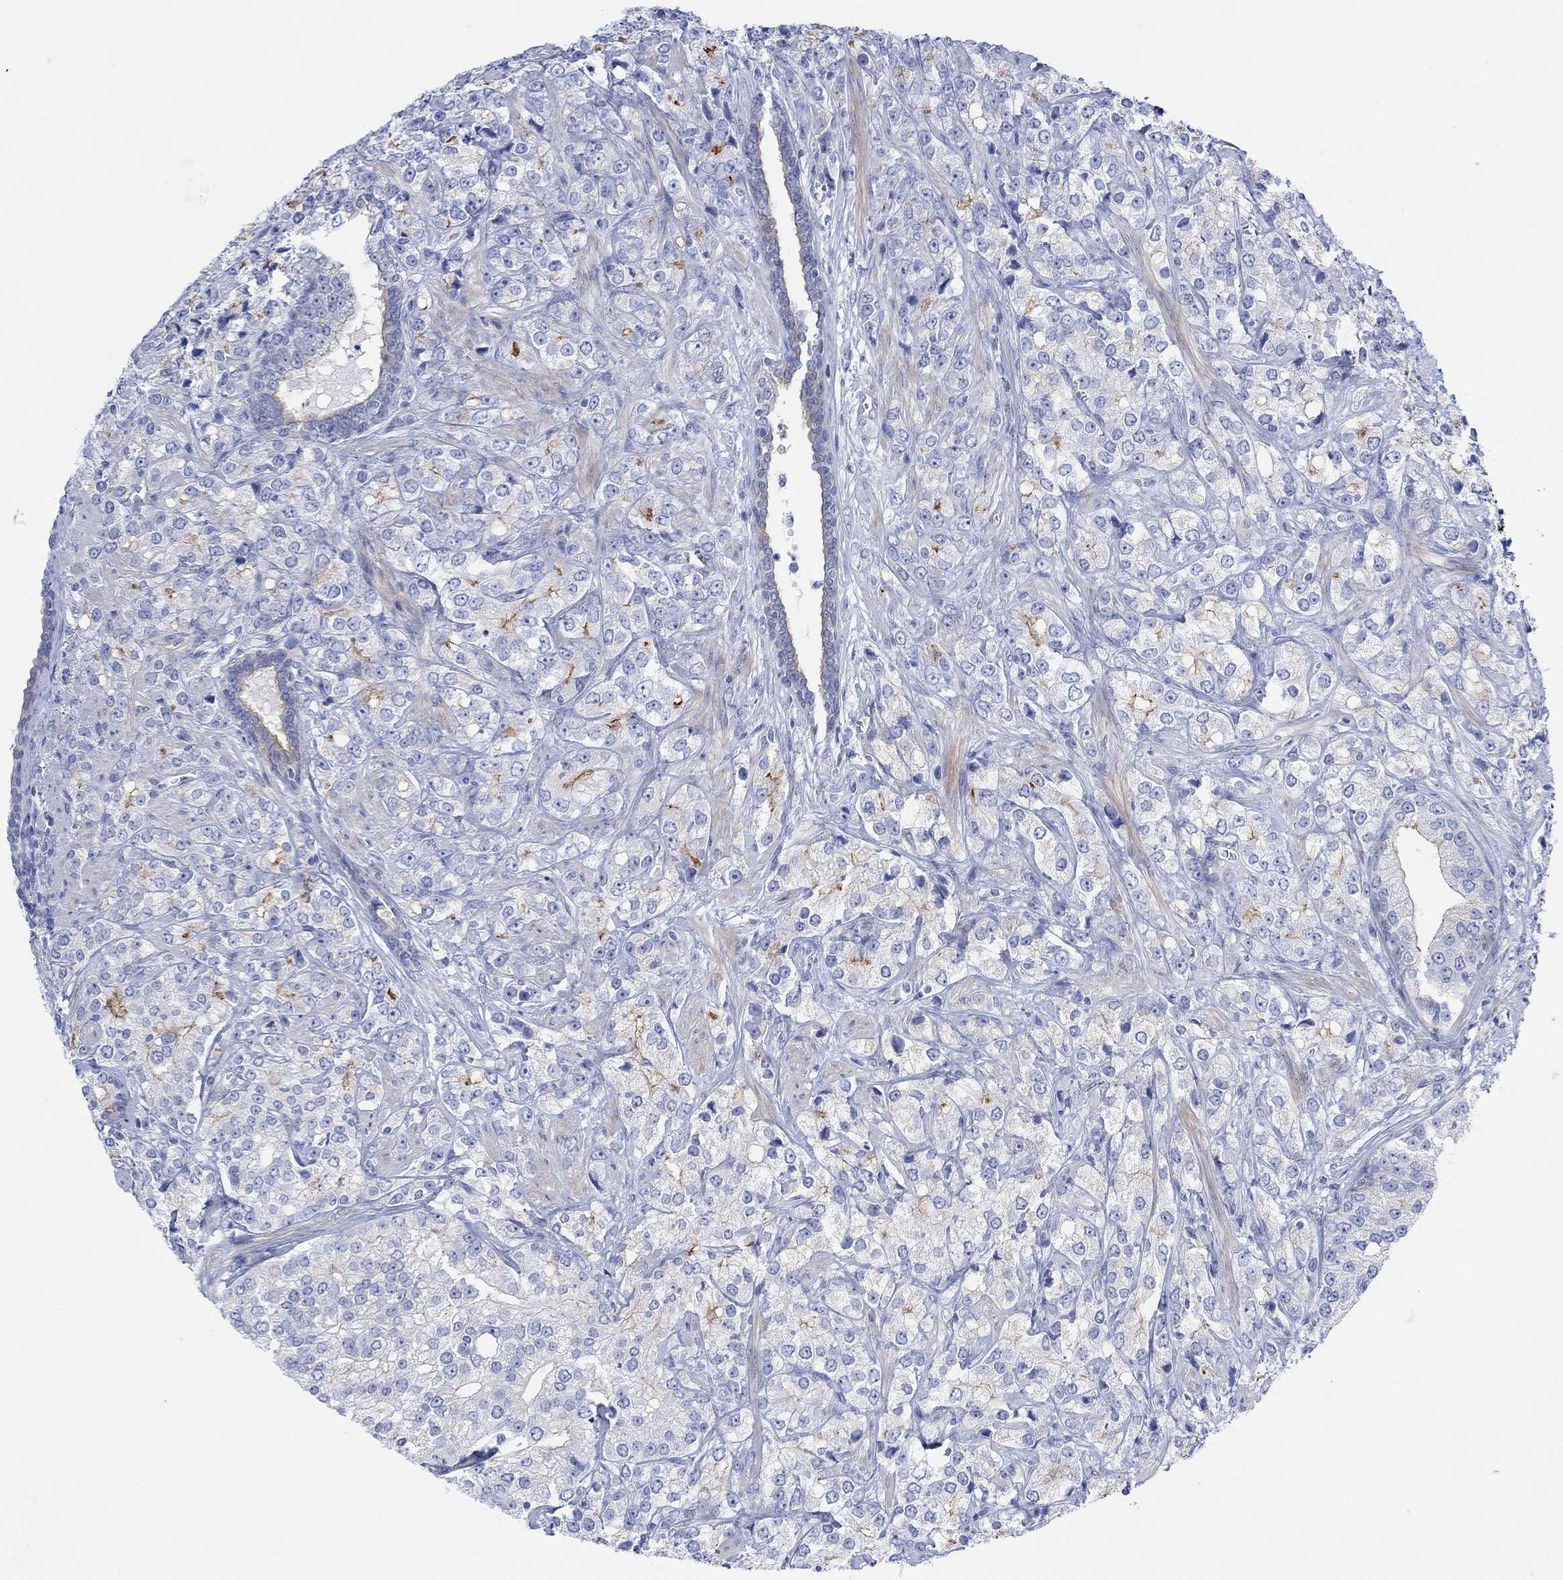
{"staining": {"intensity": "strong", "quantity": "<25%", "location": "cytoplasmic/membranous"}, "tissue": "prostate cancer", "cell_type": "Tumor cells", "image_type": "cancer", "snomed": [{"axis": "morphology", "description": "Adenocarcinoma, NOS"}, {"axis": "topography", "description": "Prostate and seminal vesicle, NOS"}, {"axis": "topography", "description": "Prostate"}], "caption": "Human adenocarcinoma (prostate) stained with a protein marker reveals strong staining in tumor cells.", "gene": "TLDC2", "patient": {"sex": "male", "age": 68}}